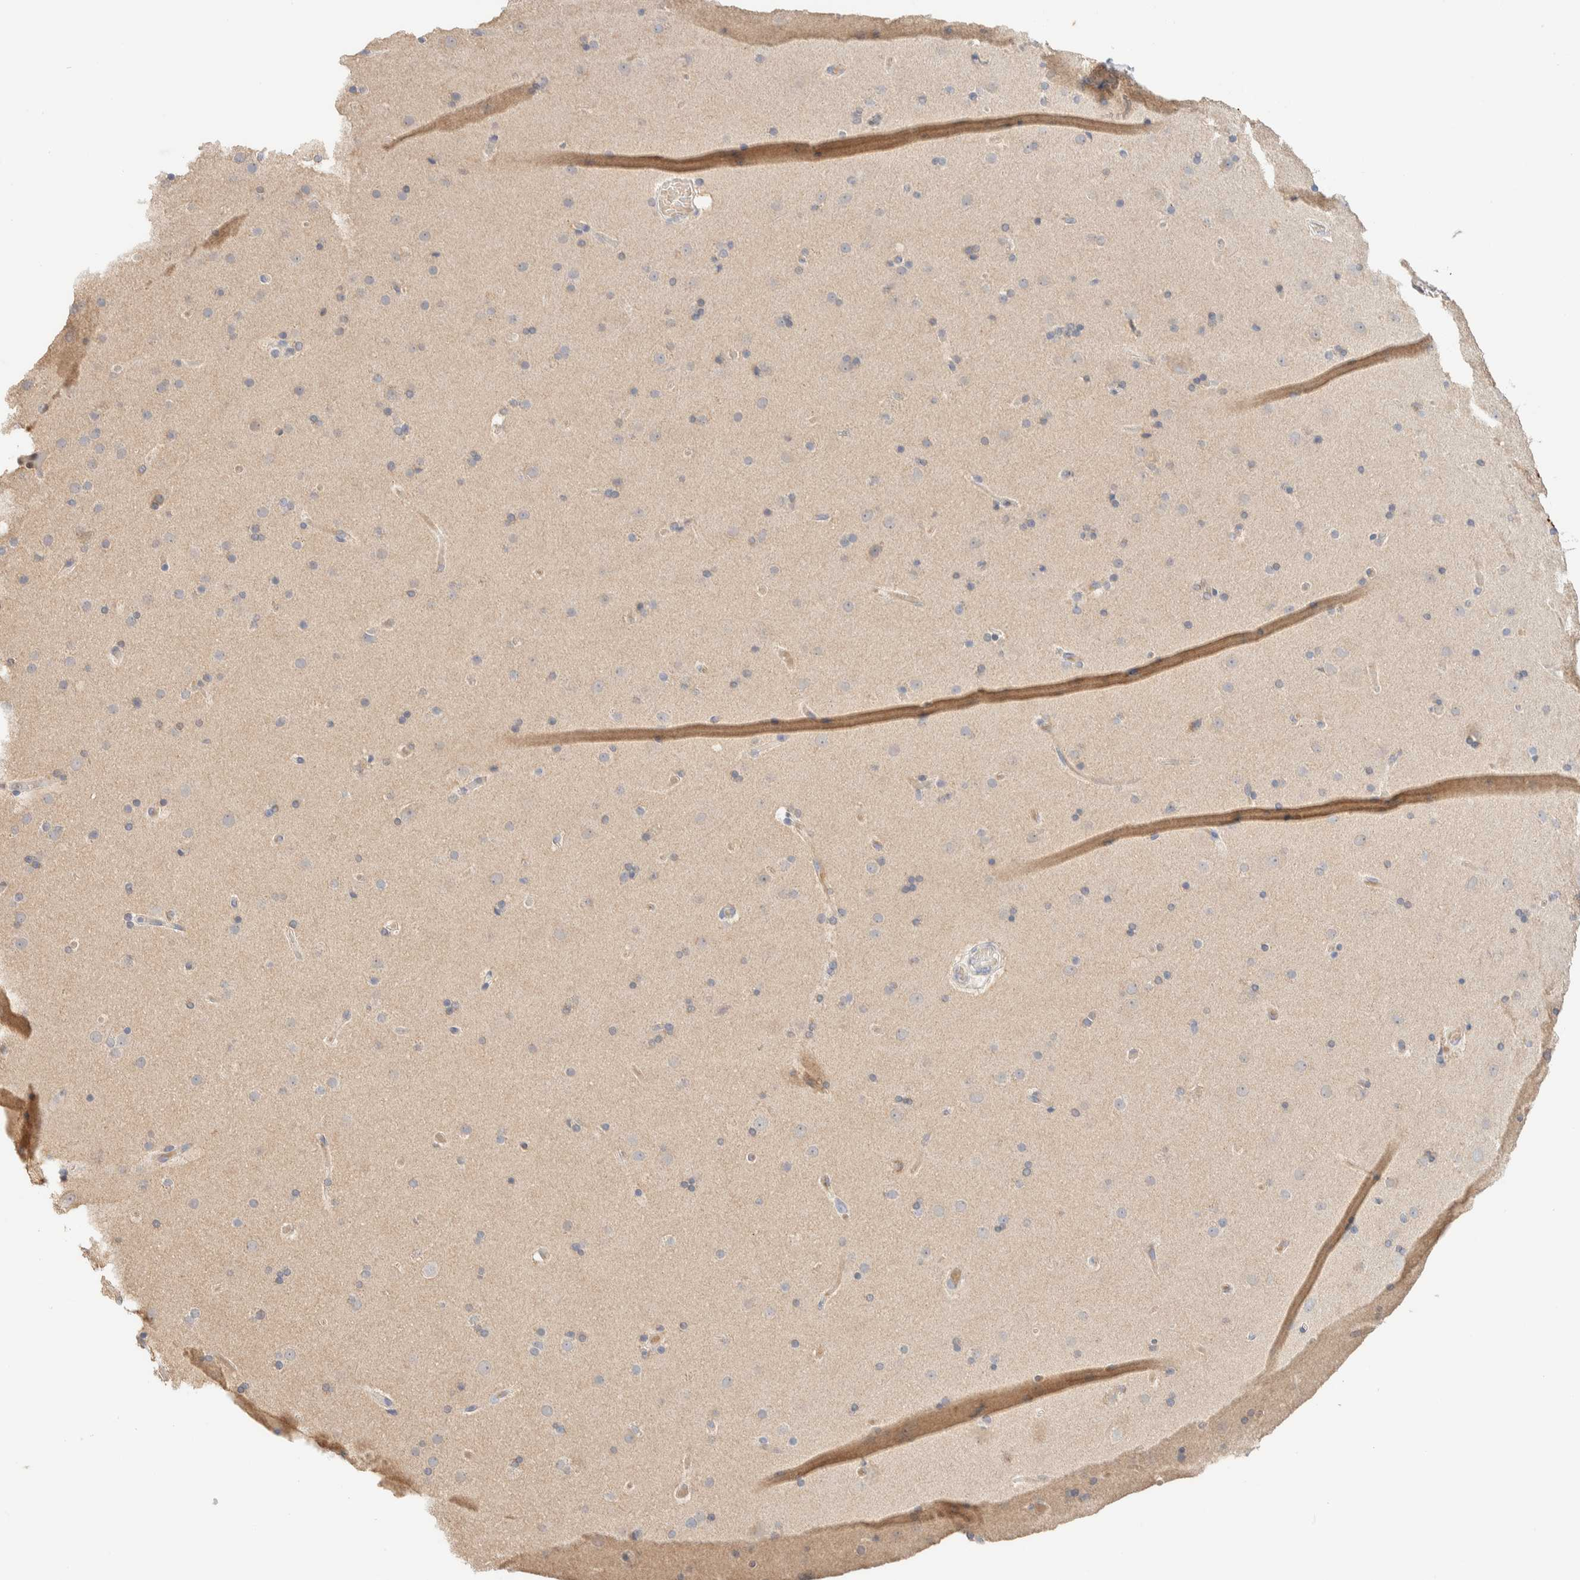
{"staining": {"intensity": "weak", "quantity": "25%-75%", "location": "cytoplasmic/membranous"}, "tissue": "cerebral cortex", "cell_type": "Endothelial cells", "image_type": "normal", "snomed": [{"axis": "morphology", "description": "Normal tissue, NOS"}, {"axis": "topography", "description": "Cerebral cortex"}], "caption": "A photomicrograph of cerebral cortex stained for a protein reveals weak cytoplasmic/membranous brown staining in endothelial cells. (brown staining indicates protein expression, while blue staining denotes nuclei).", "gene": "HDHD3", "patient": {"sex": "male", "age": 57}}